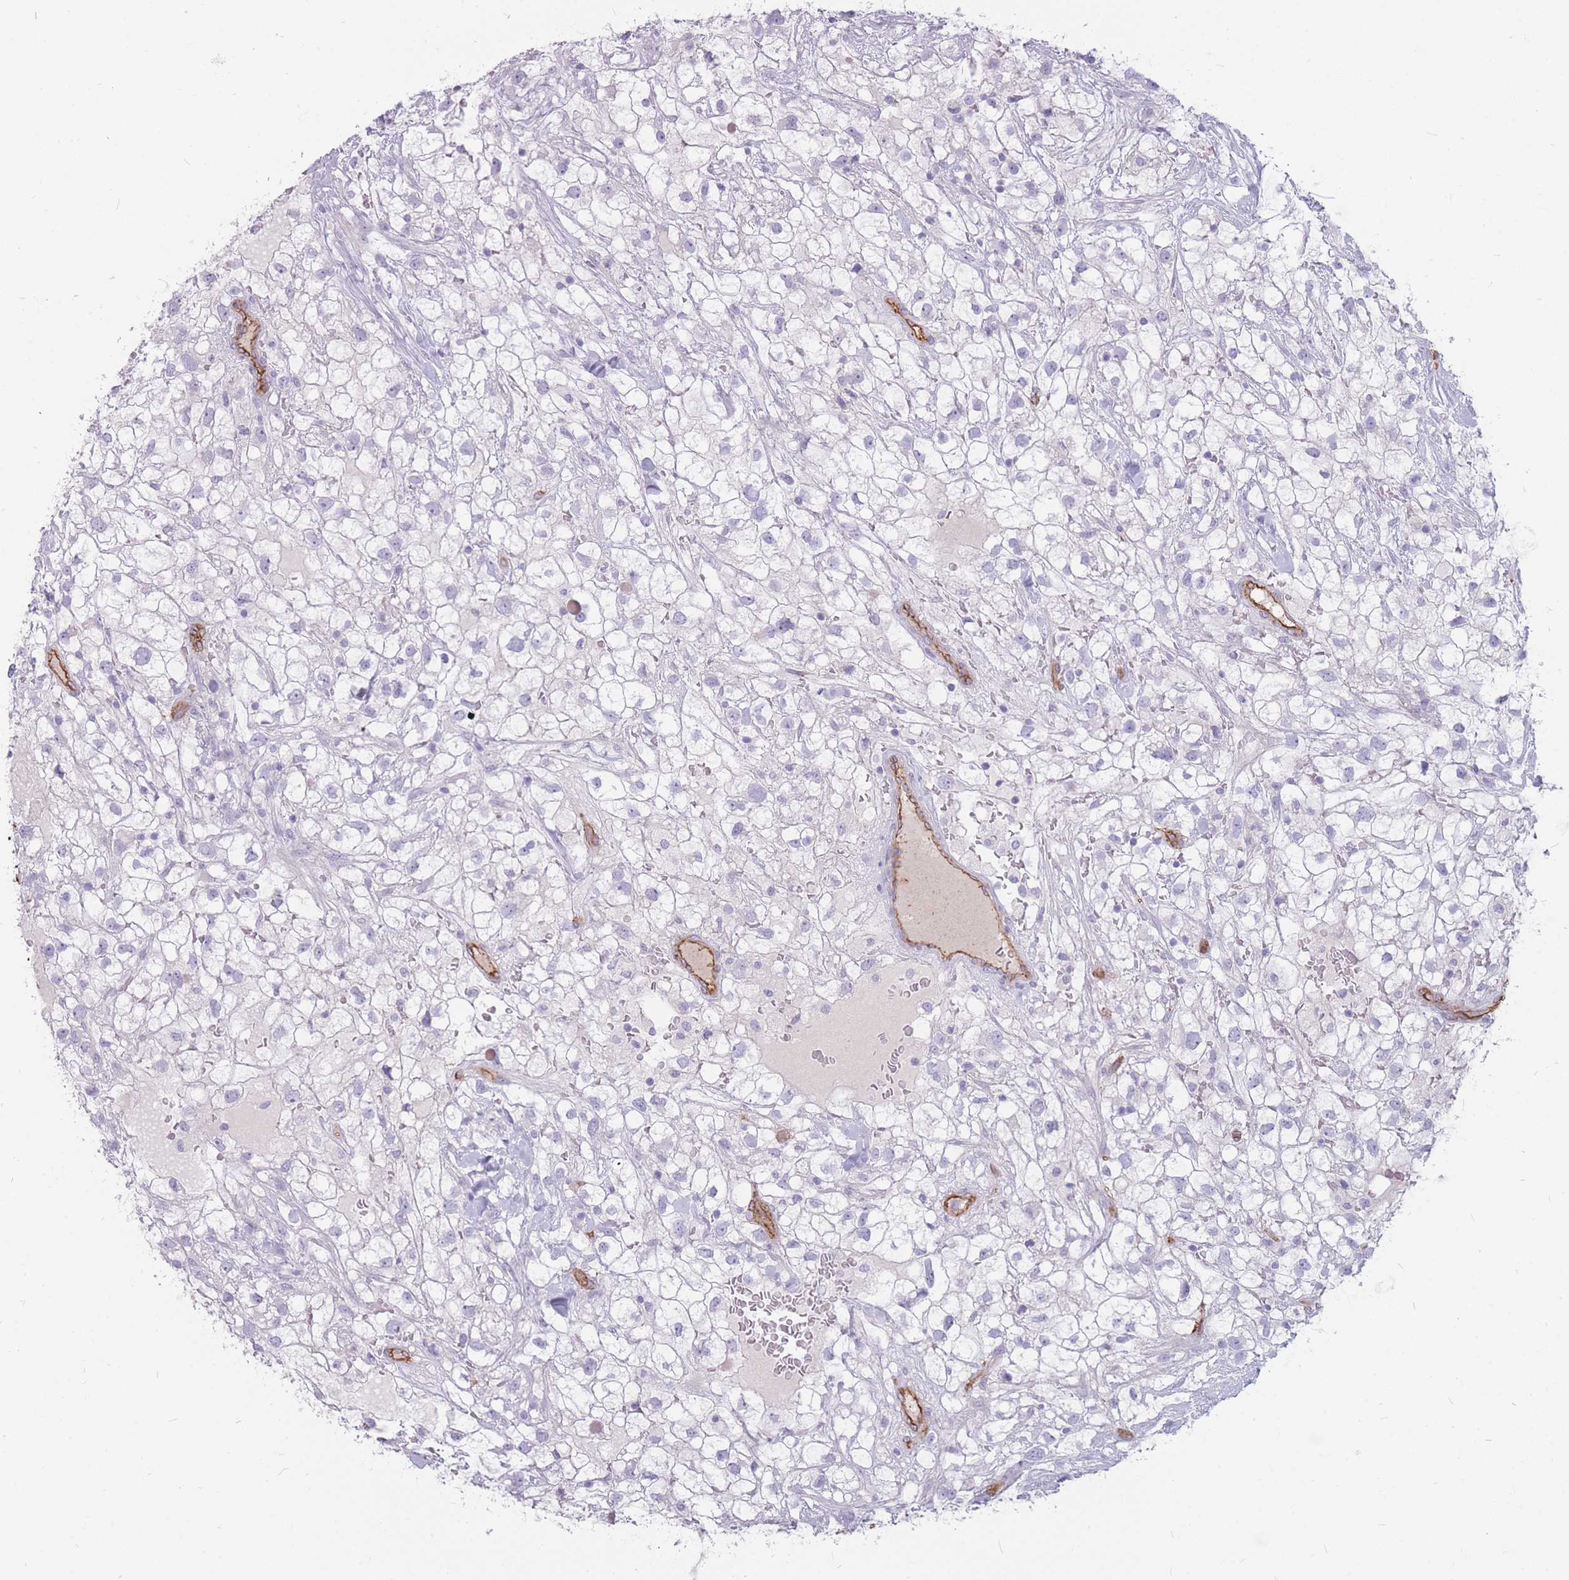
{"staining": {"intensity": "negative", "quantity": "none", "location": "none"}, "tissue": "renal cancer", "cell_type": "Tumor cells", "image_type": "cancer", "snomed": [{"axis": "morphology", "description": "Adenocarcinoma, NOS"}, {"axis": "topography", "description": "Kidney"}], "caption": "High magnification brightfield microscopy of renal cancer (adenocarcinoma) stained with DAB (brown) and counterstained with hematoxylin (blue): tumor cells show no significant positivity. (Brightfield microscopy of DAB (3,3'-diaminobenzidine) immunohistochemistry at high magnification).", "gene": "GNA11", "patient": {"sex": "male", "age": 59}}